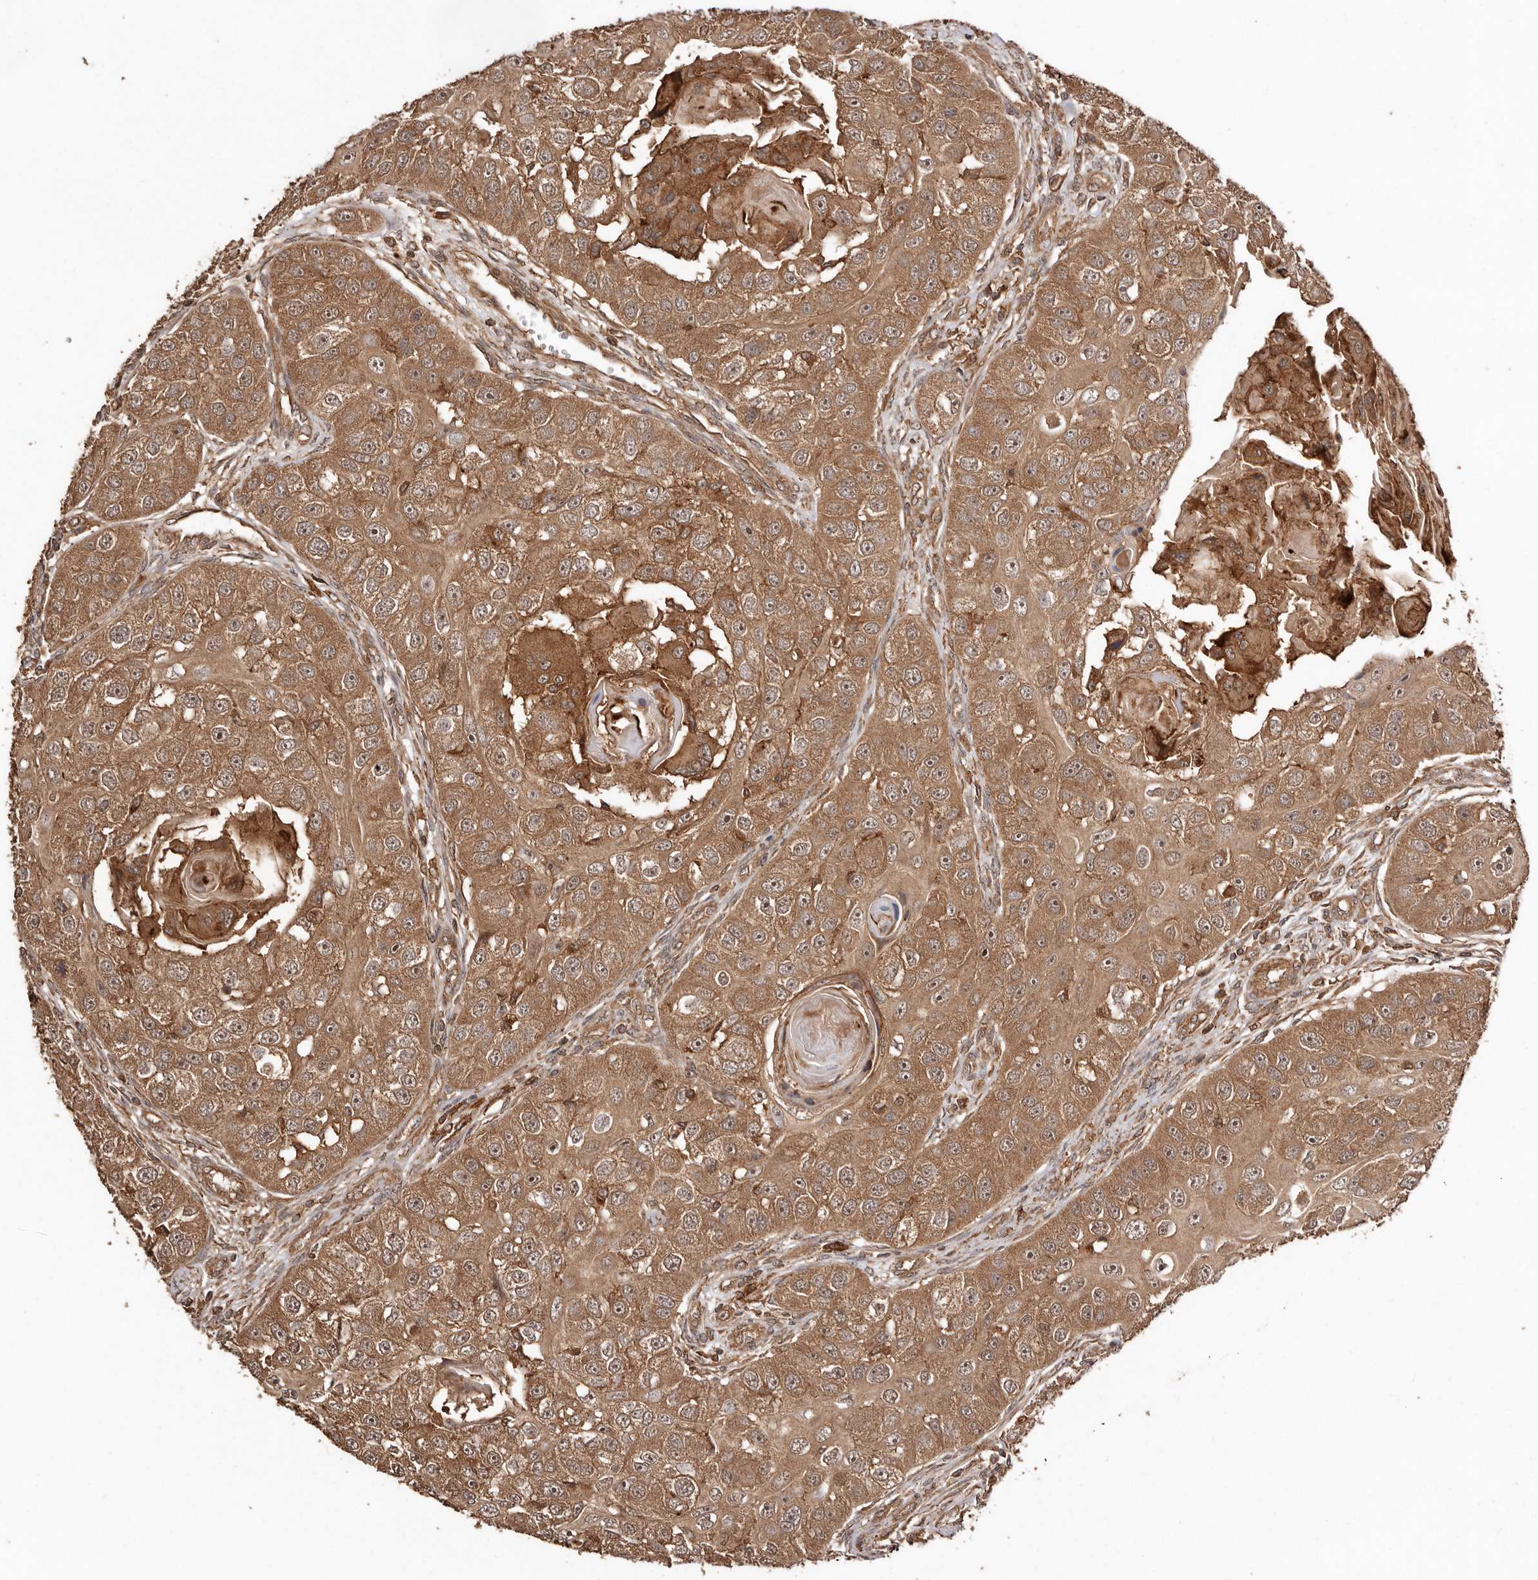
{"staining": {"intensity": "moderate", "quantity": ">75%", "location": "cytoplasmic/membranous"}, "tissue": "head and neck cancer", "cell_type": "Tumor cells", "image_type": "cancer", "snomed": [{"axis": "morphology", "description": "Normal tissue, NOS"}, {"axis": "morphology", "description": "Squamous cell carcinoma, NOS"}, {"axis": "topography", "description": "Skeletal muscle"}, {"axis": "topography", "description": "Head-Neck"}], "caption": "Human squamous cell carcinoma (head and neck) stained with a brown dye exhibits moderate cytoplasmic/membranous positive staining in approximately >75% of tumor cells.", "gene": "RWDD1", "patient": {"sex": "male", "age": 51}}